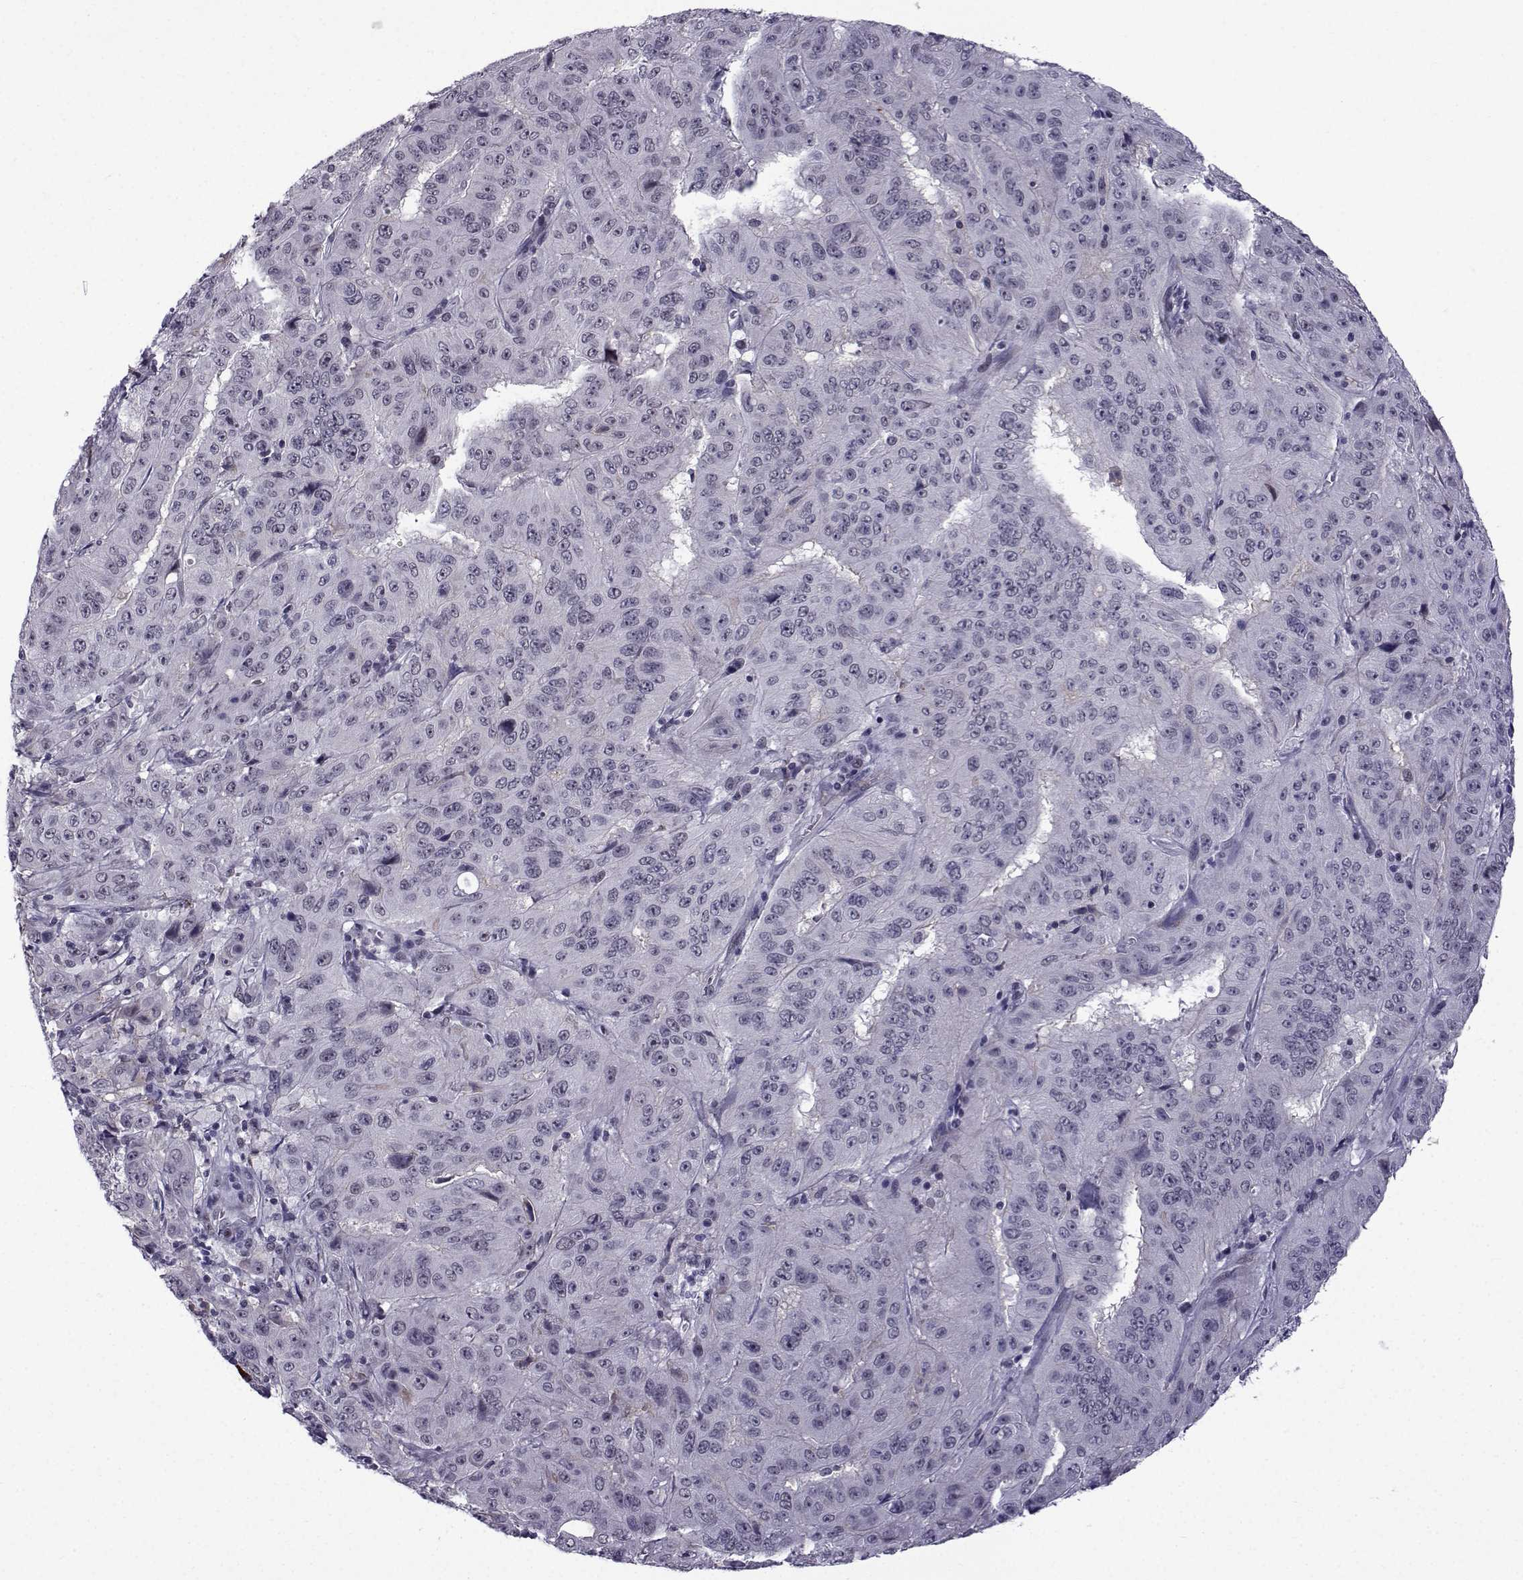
{"staining": {"intensity": "negative", "quantity": "none", "location": "none"}, "tissue": "pancreatic cancer", "cell_type": "Tumor cells", "image_type": "cancer", "snomed": [{"axis": "morphology", "description": "Adenocarcinoma, NOS"}, {"axis": "topography", "description": "Pancreas"}], "caption": "Immunohistochemical staining of human pancreatic cancer exhibits no significant positivity in tumor cells. Nuclei are stained in blue.", "gene": "RBM24", "patient": {"sex": "male", "age": 63}}